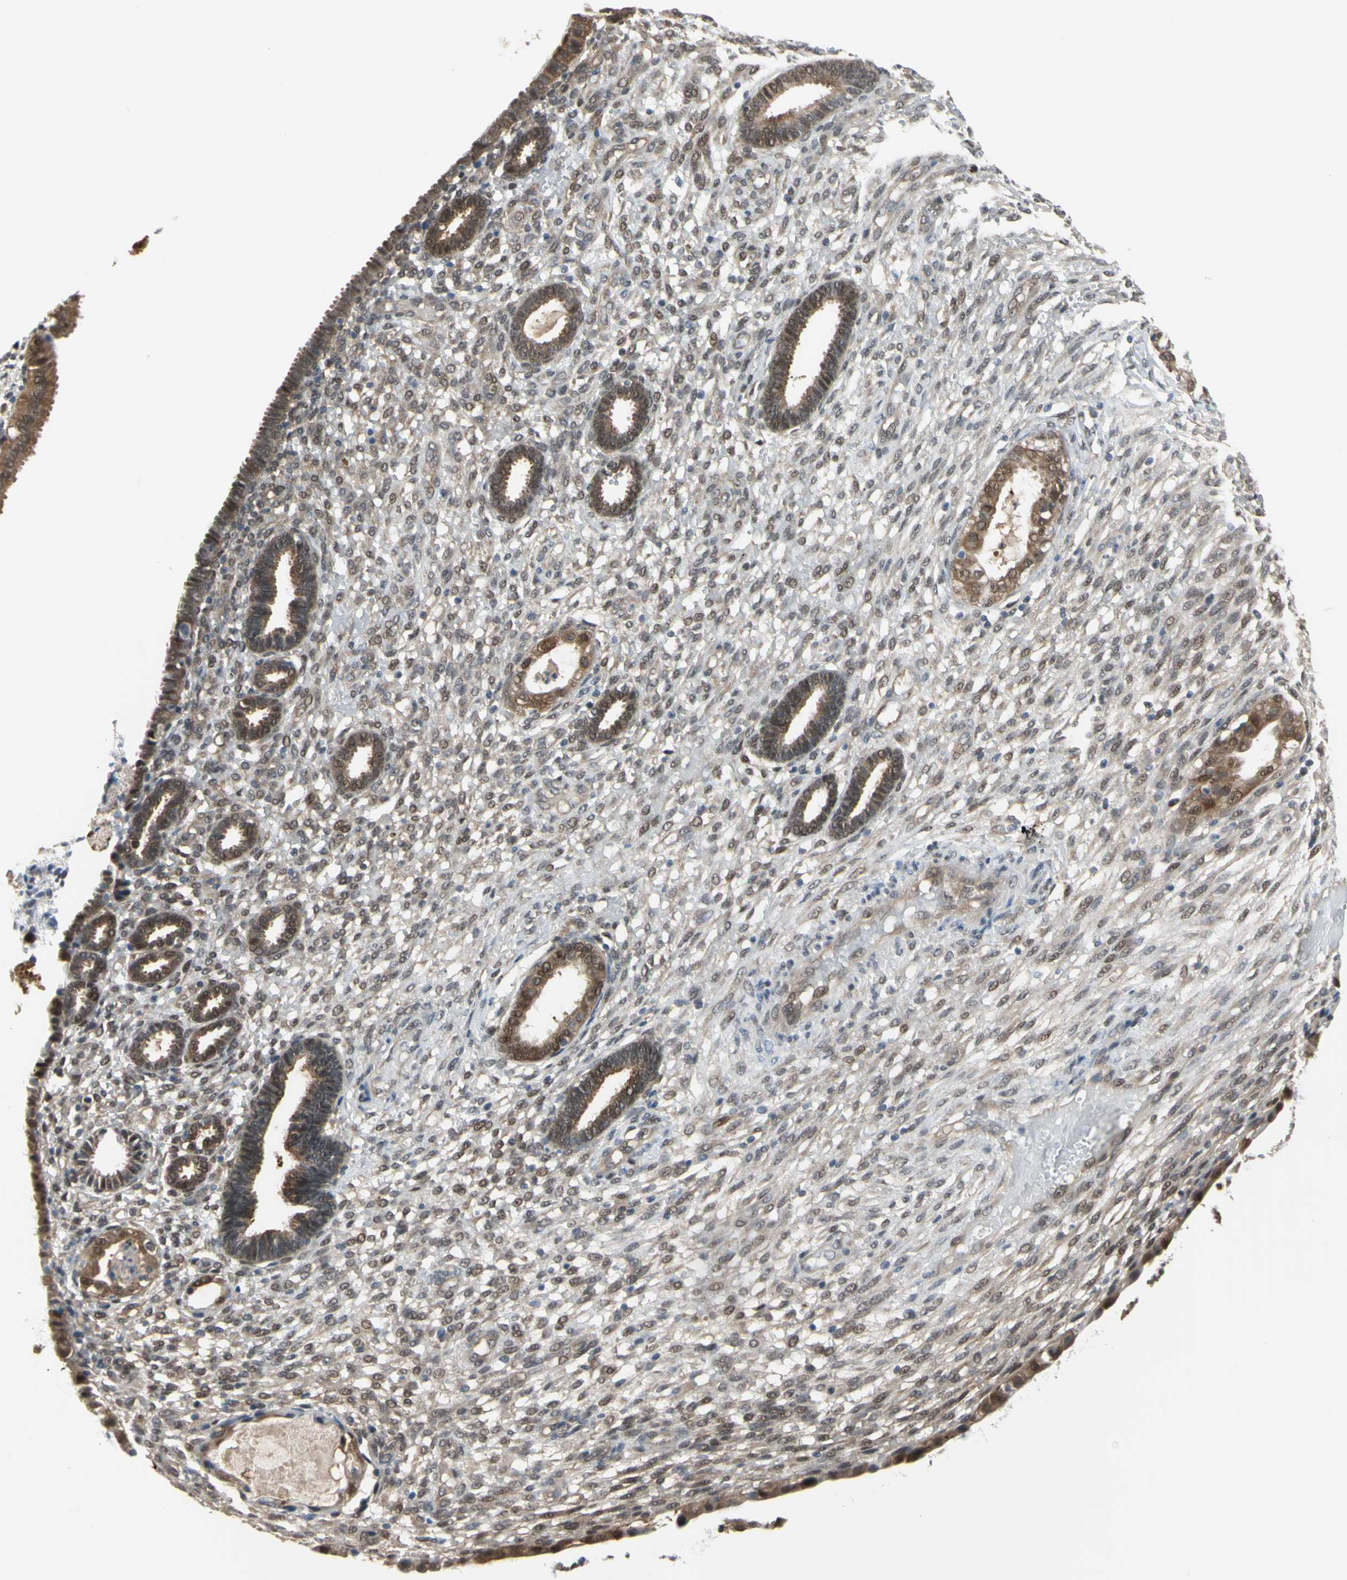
{"staining": {"intensity": "moderate", "quantity": "25%-75%", "location": "nuclear"}, "tissue": "endometrium", "cell_type": "Cells in endometrial stroma", "image_type": "normal", "snomed": [{"axis": "morphology", "description": "Normal tissue, NOS"}, {"axis": "topography", "description": "Endometrium"}], "caption": "Benign endometrium reveals moderate nuclear positivity in about 25%-75% of cells in endometrial stroma.", "gene": "HSPA4", "patient": {"sex": "female", "age": 61}}